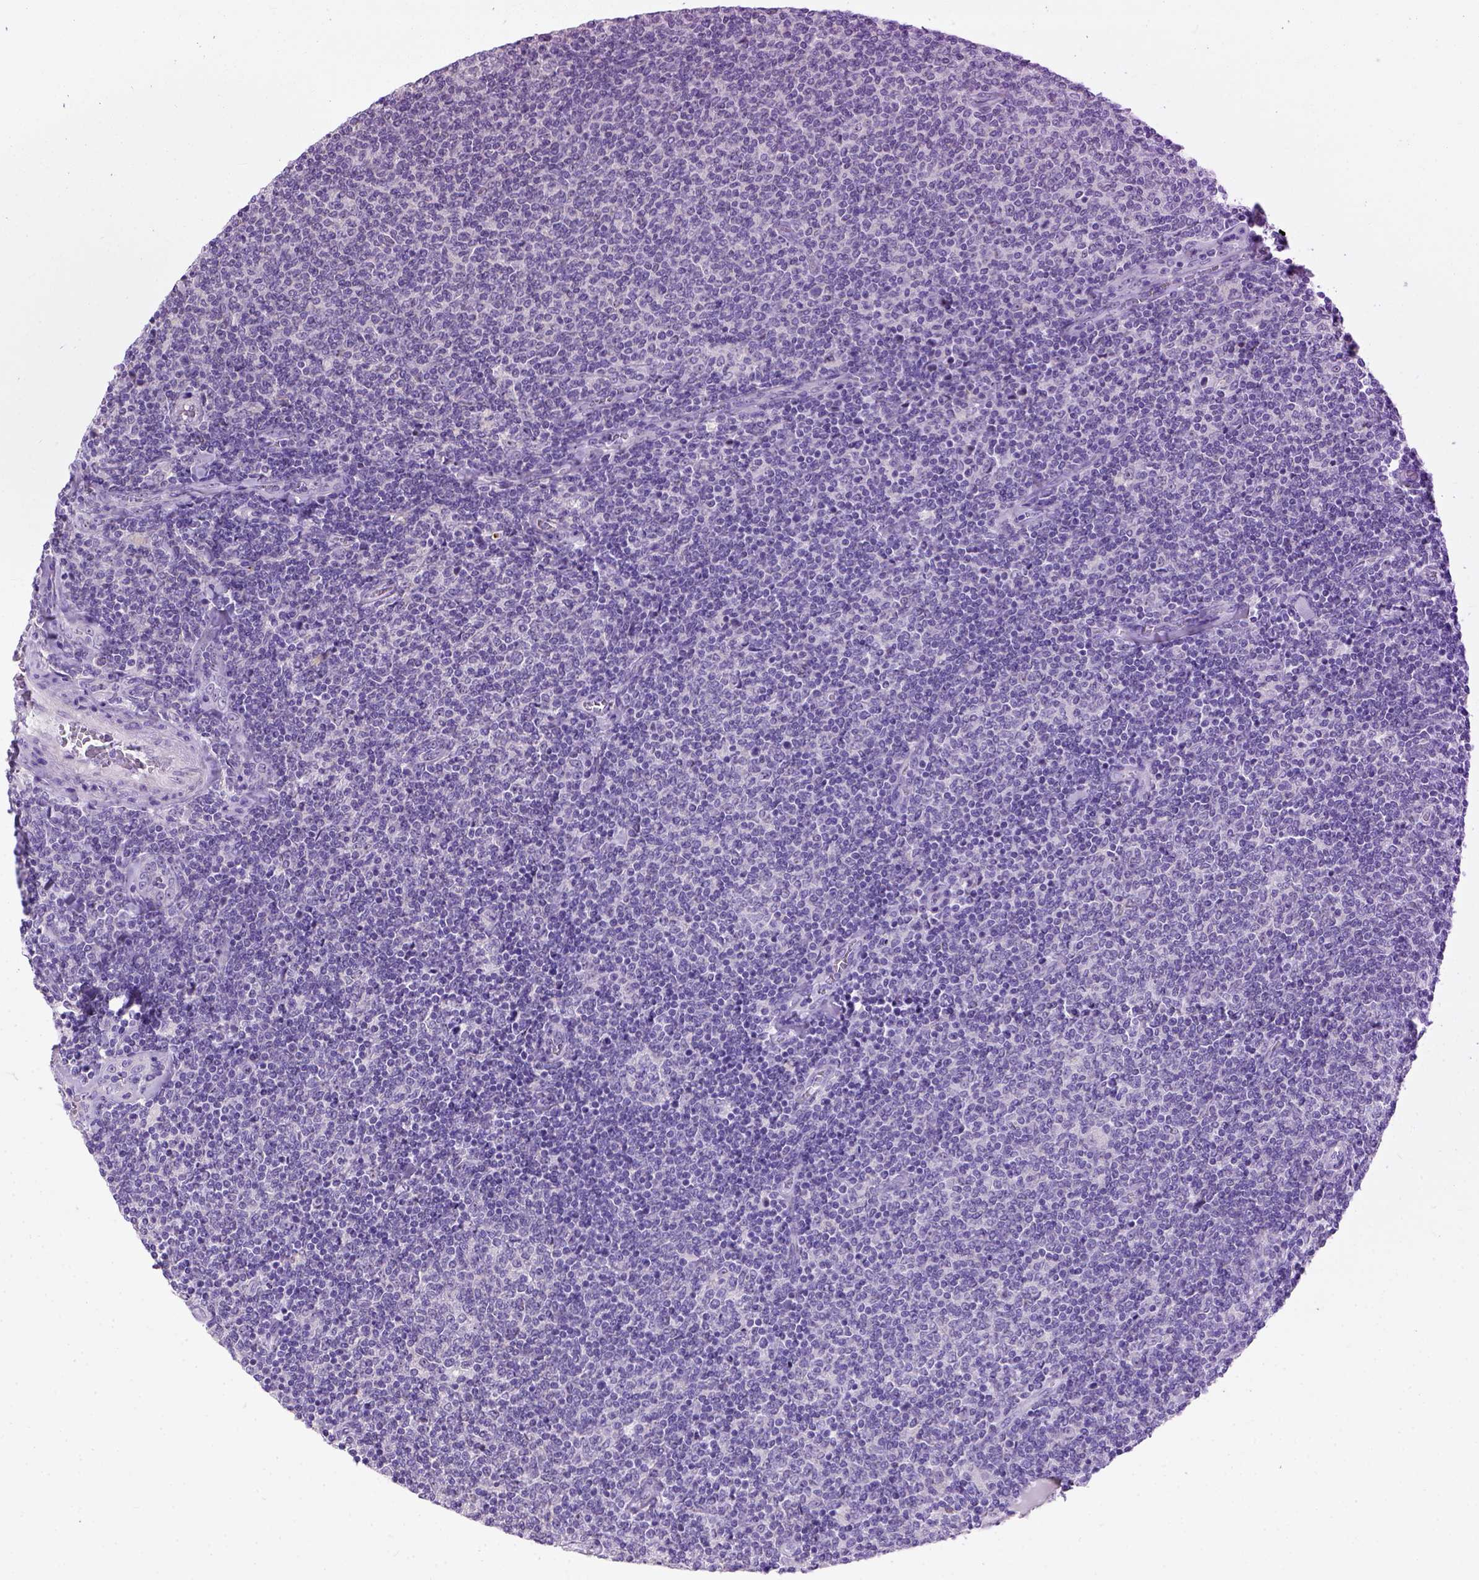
{"staining": {"intensity": "negative", "quantity": "none", "location": "none"}, "tissue": "lymphoma", "cell_type": "Tumor cells", "image_type": "cancer", "snomed": [{"axis": "morphology", "description": "Malignant lymphoma, non-Hodgkin's type, Low grade"}, {"axis": "topography", "description": "Lymph node"}], "caption": "Immunohistochemistry (IHC) photomicrograph of human low-grade malignant lymphoma, non-Hodgkin's type stained for a protein (brown), which demonstrates no staining in tumor cells.", "gene": "UTP4", "patient": {"sex": "male", "age": 52}}